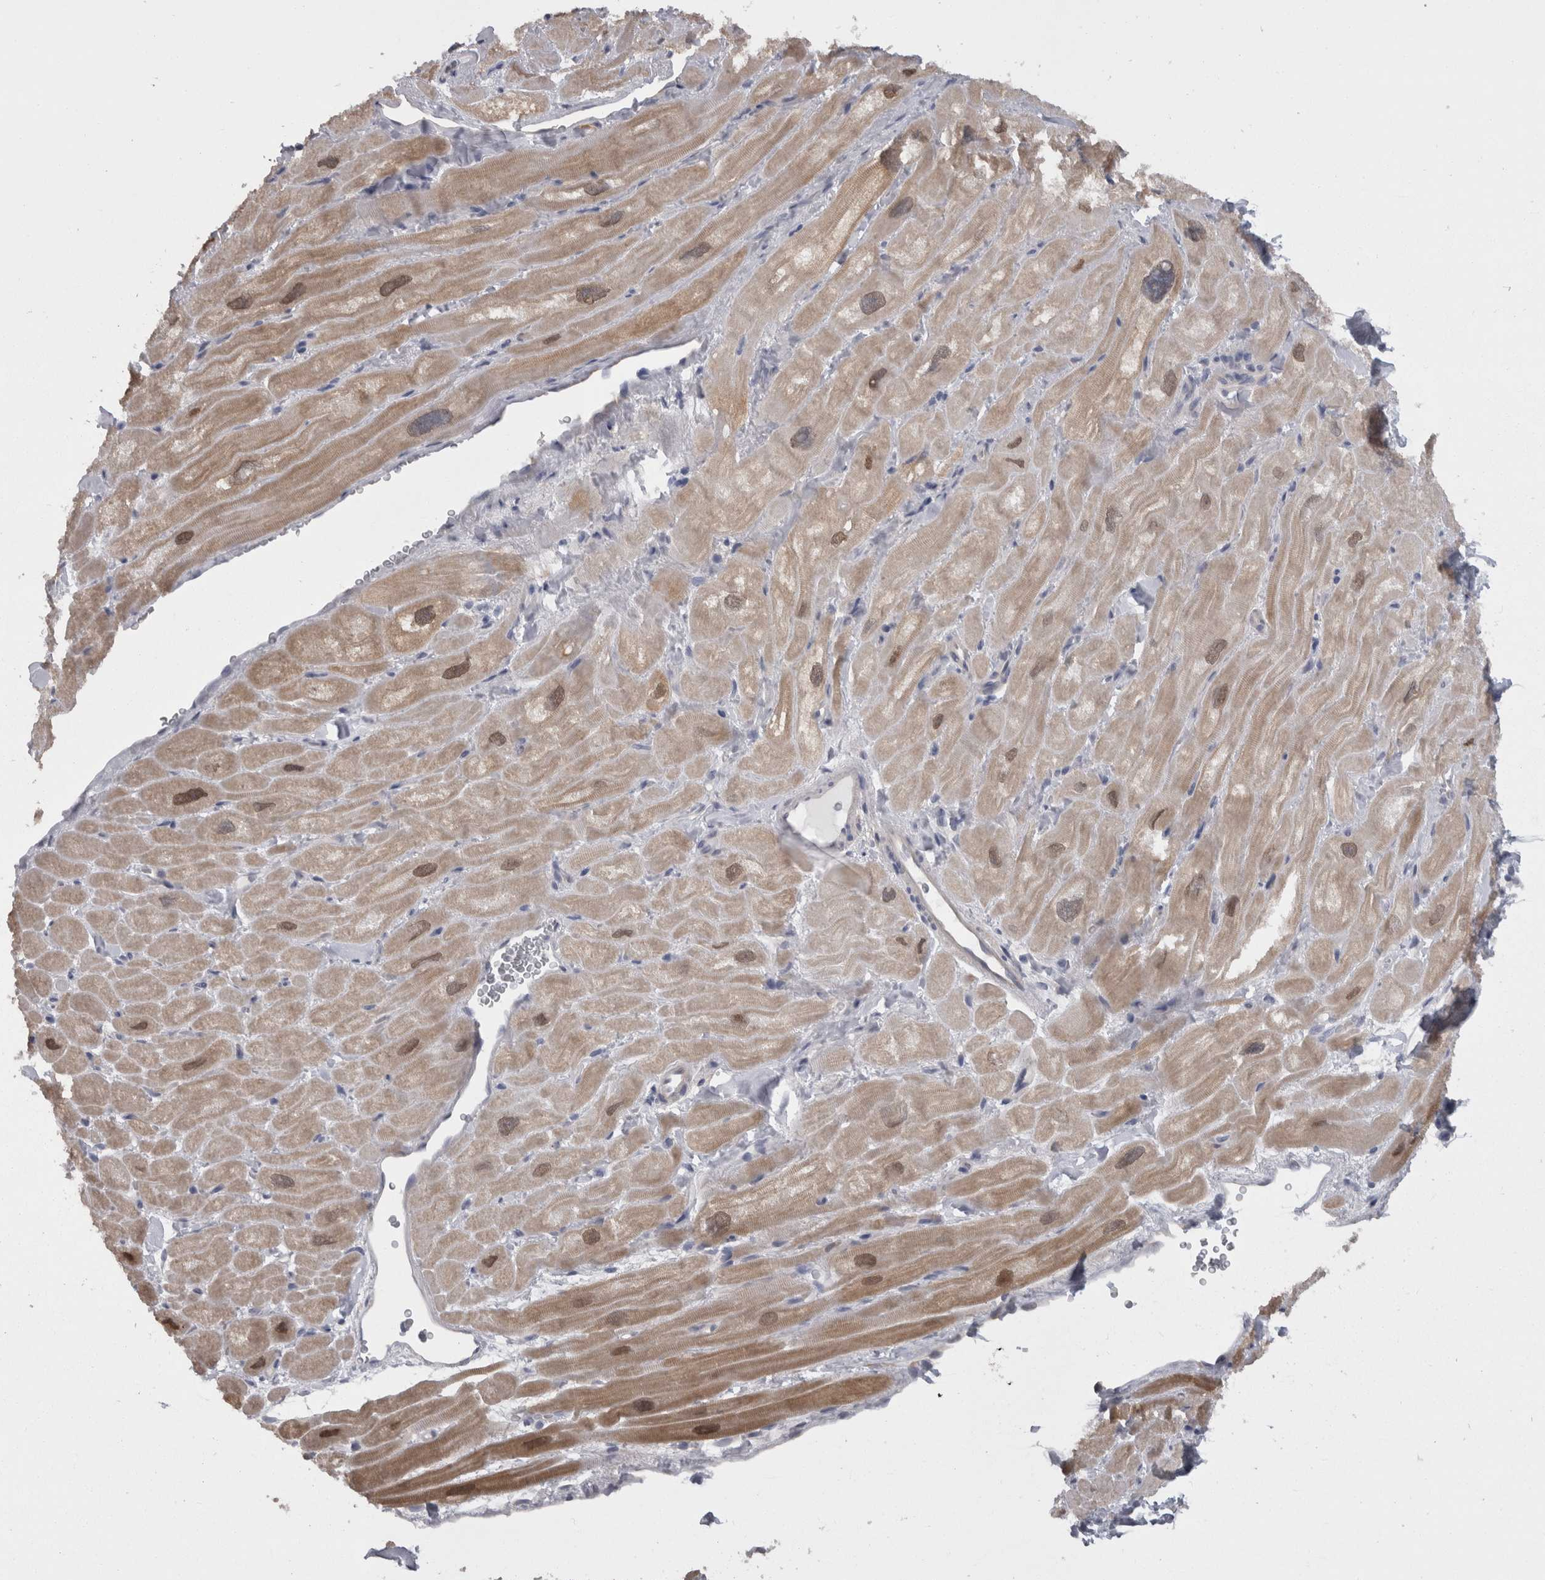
{"staining": {"intensity": "moderate", "quantity": ">75%", "location": "cytoplasmic/membranous,nuclear"}, "tissue": "heart muscle", "cell_type": "Cardiomyocytes", "image_type": "normal", "snomed": [{"axis": "morphology", "description": "Normal tissue, NOS"}, {"axis": "topography", "description": "Heart"}], "caption": "The photomicrograph shows immunohistochemical staining of unremarkable heart muscle. There is moderate cytoplasmic/membranous,nuclear expression is appreciated in about >75% of cardiomyocytes.", "gene": "CAMK2D", "patient": {"sex": "male", "age": 49}}